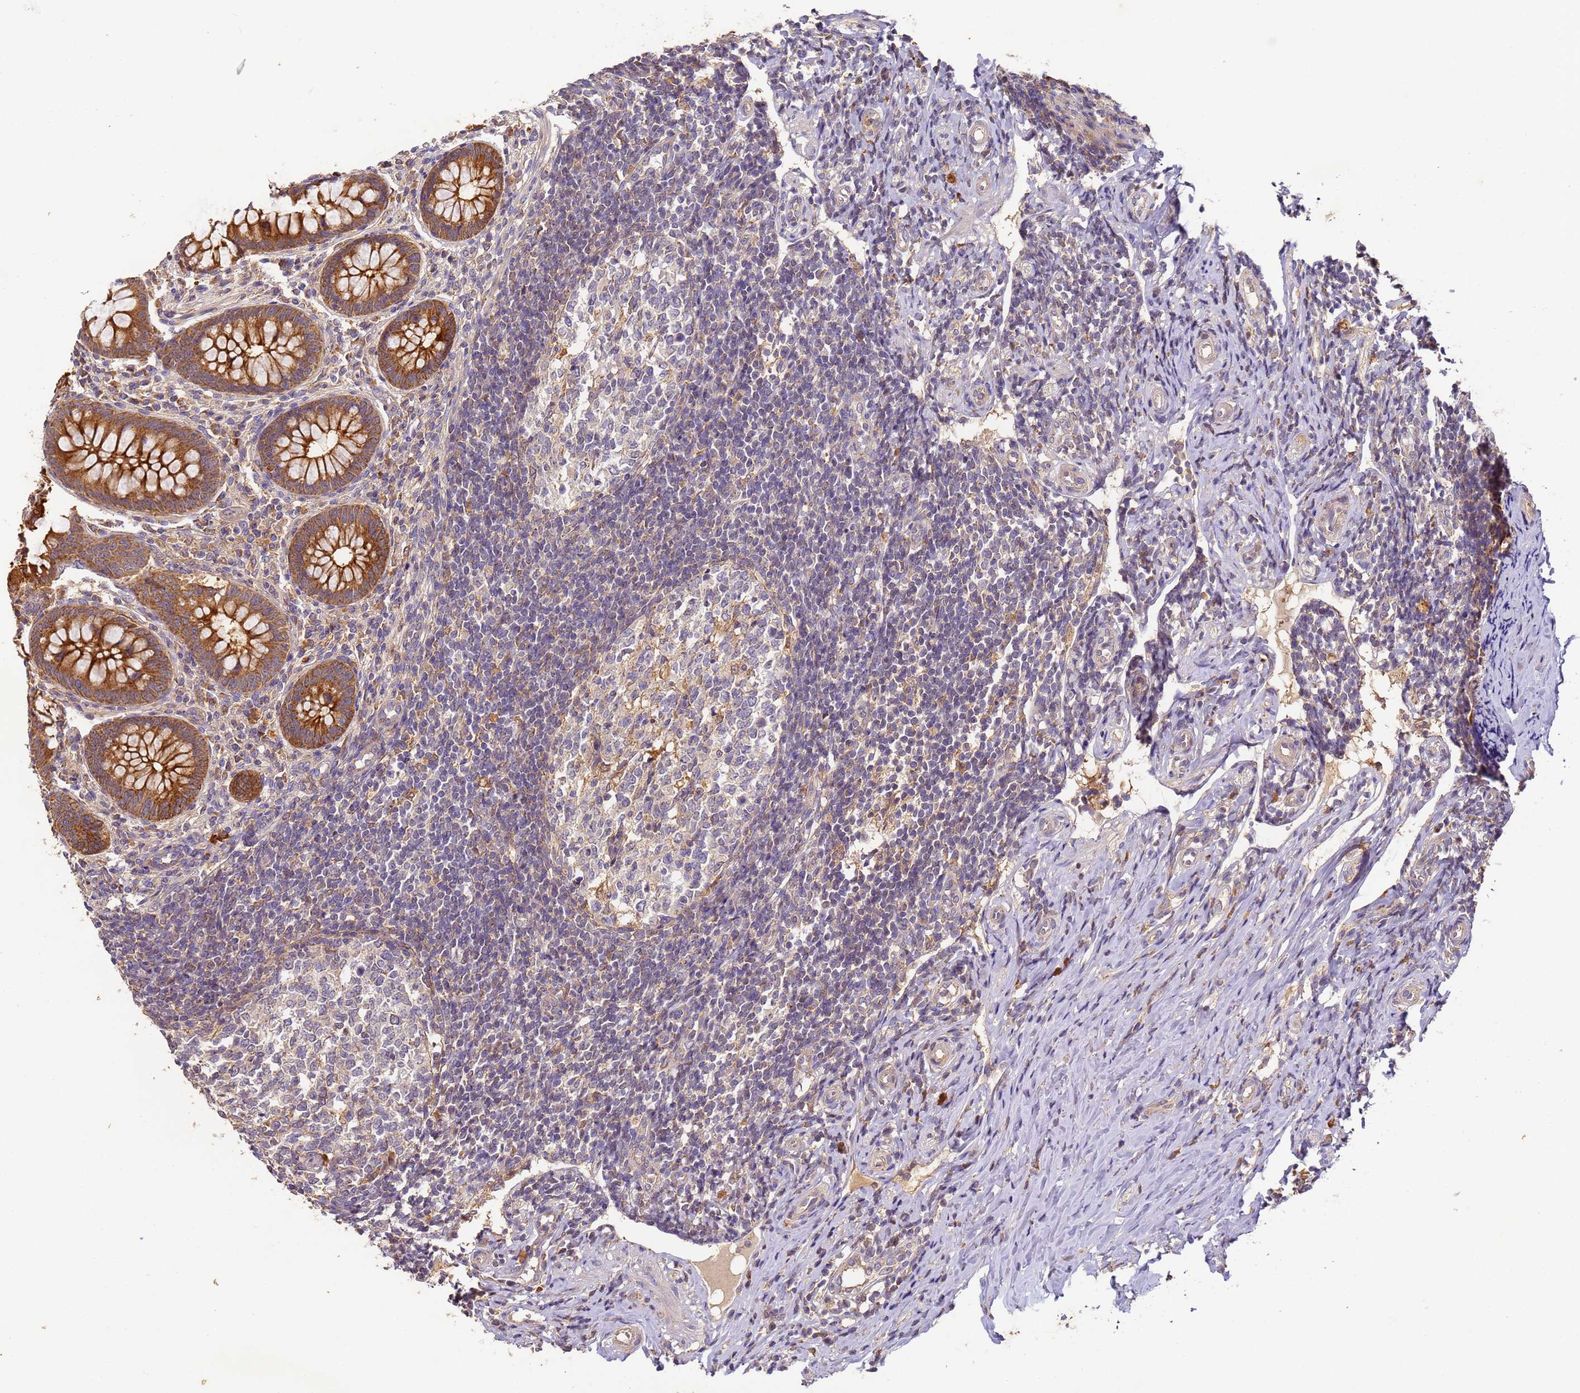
{"staining": {"intensity": "strong", "quantity": ">75%", "location": "cytoplasmic/membranous"}, "tissue": "appendix", "cell_type": "Glandular cells", "image_type": "normal", "snomed": [{"axis": "morphology", "description": "Normal tissue, NOS"}, {"axis": "topography", "description": "Appendix"}], "caption": "DAB immunohistochemical staining of benign human appendix shows strong cytoplasmic/membranous protein staining in about >75% of glandular cells. The protein of interest is shown in brown color, while the nuclei are stained blue.", "gene": "TIGAR", "patient": {"sex": "female", "age": 33}}